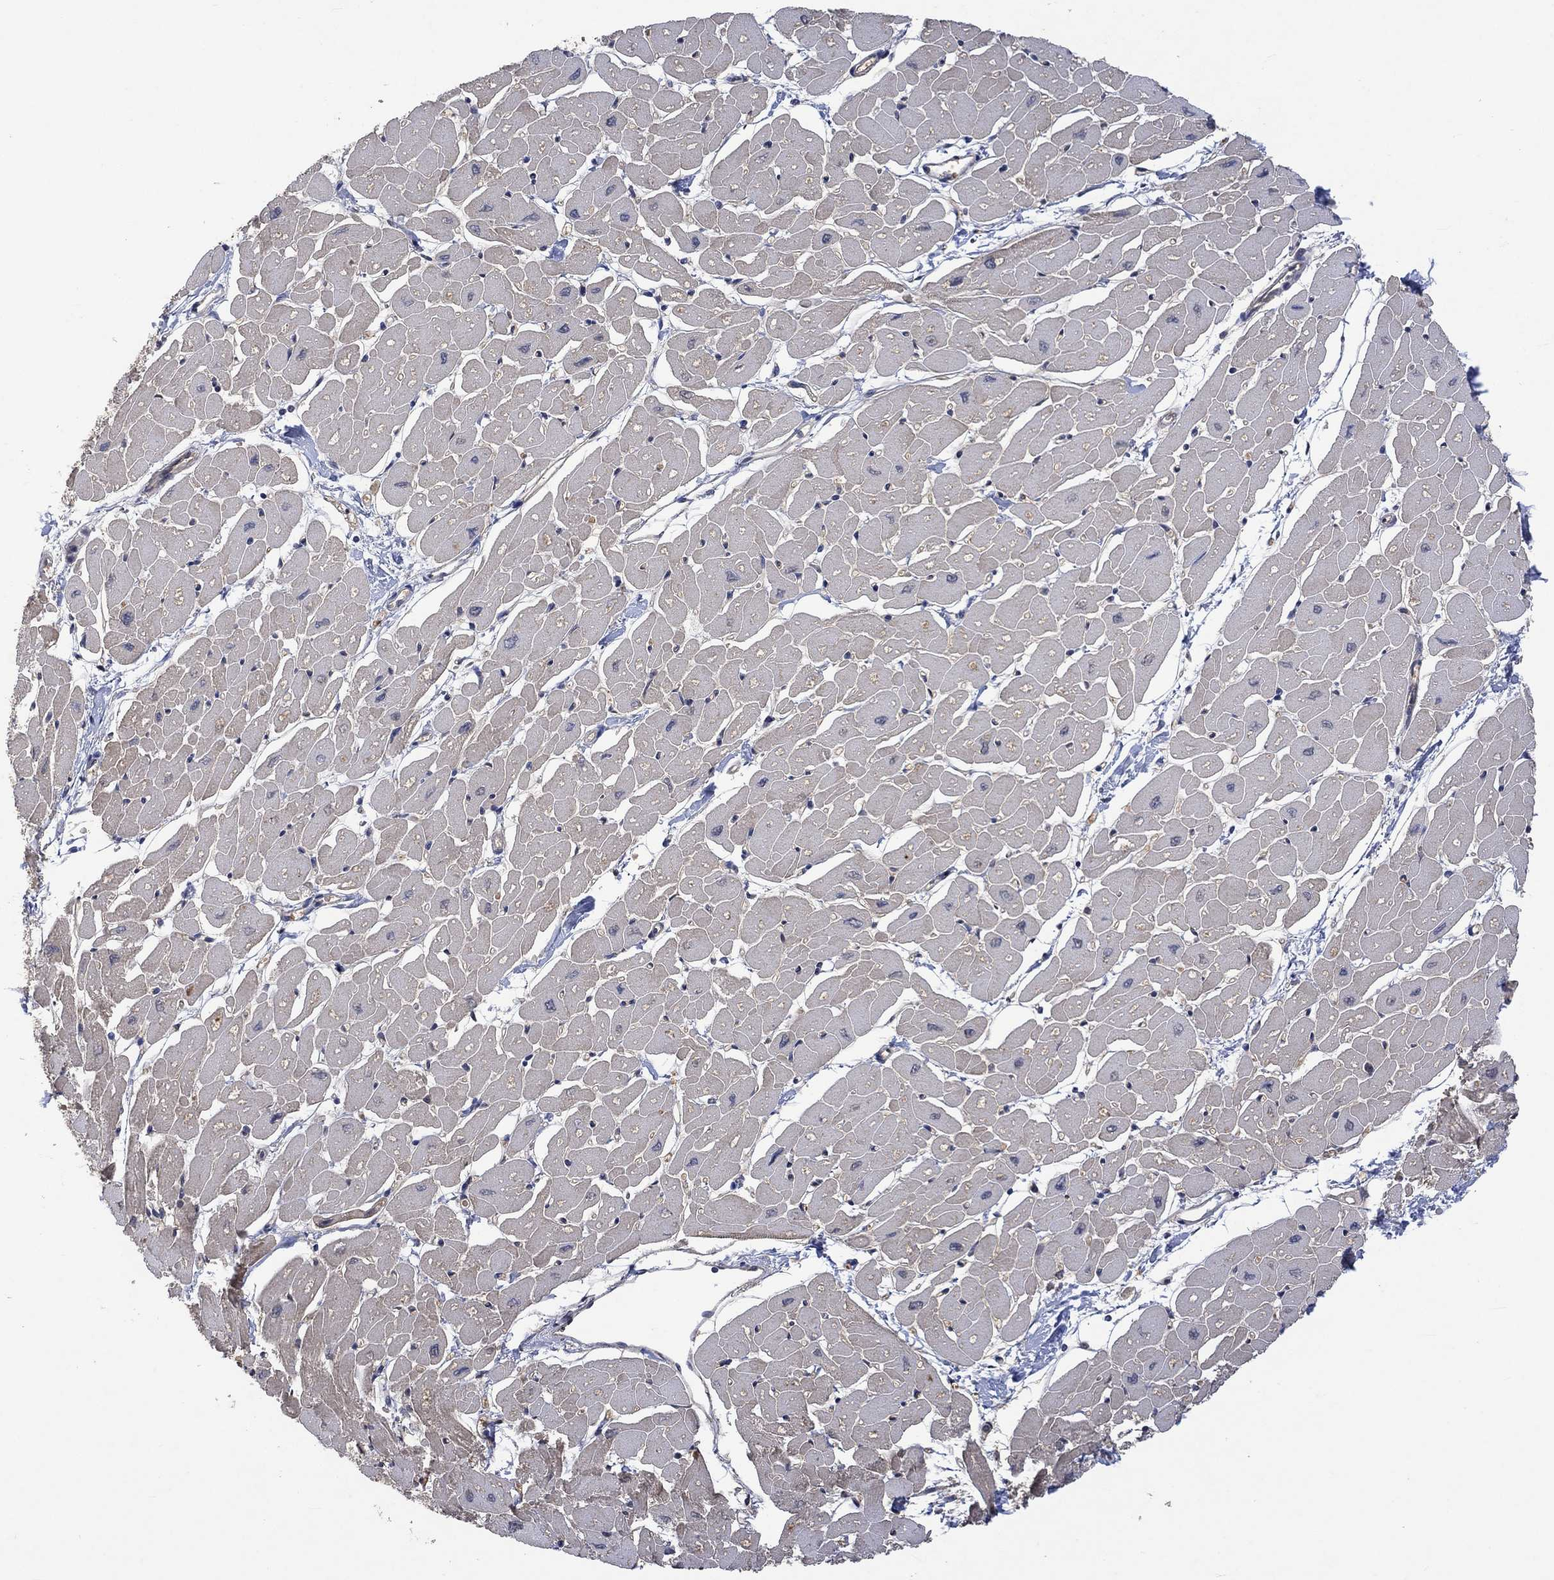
{"staining": {"intensity": "negative", "quantity": "none", "location": "none"}, "tissue": "heart muscle", "cell_type": "Cardiomyocytes", "image_type": "normal", "snomed": [{"axis": "morphology", "description": "Normal tissue, NOS"}, {"axis": "topography", "description": "Heart"}], "caption": "Micrograph shows no protein positivity in cardiomyocytes of unremarkable heart muscle. (DAB (3,3'-diaminobenzidine) IHC, high magnification).", "gene": "GRIN2D", "patient": {"sex": "male", "age": 57}}